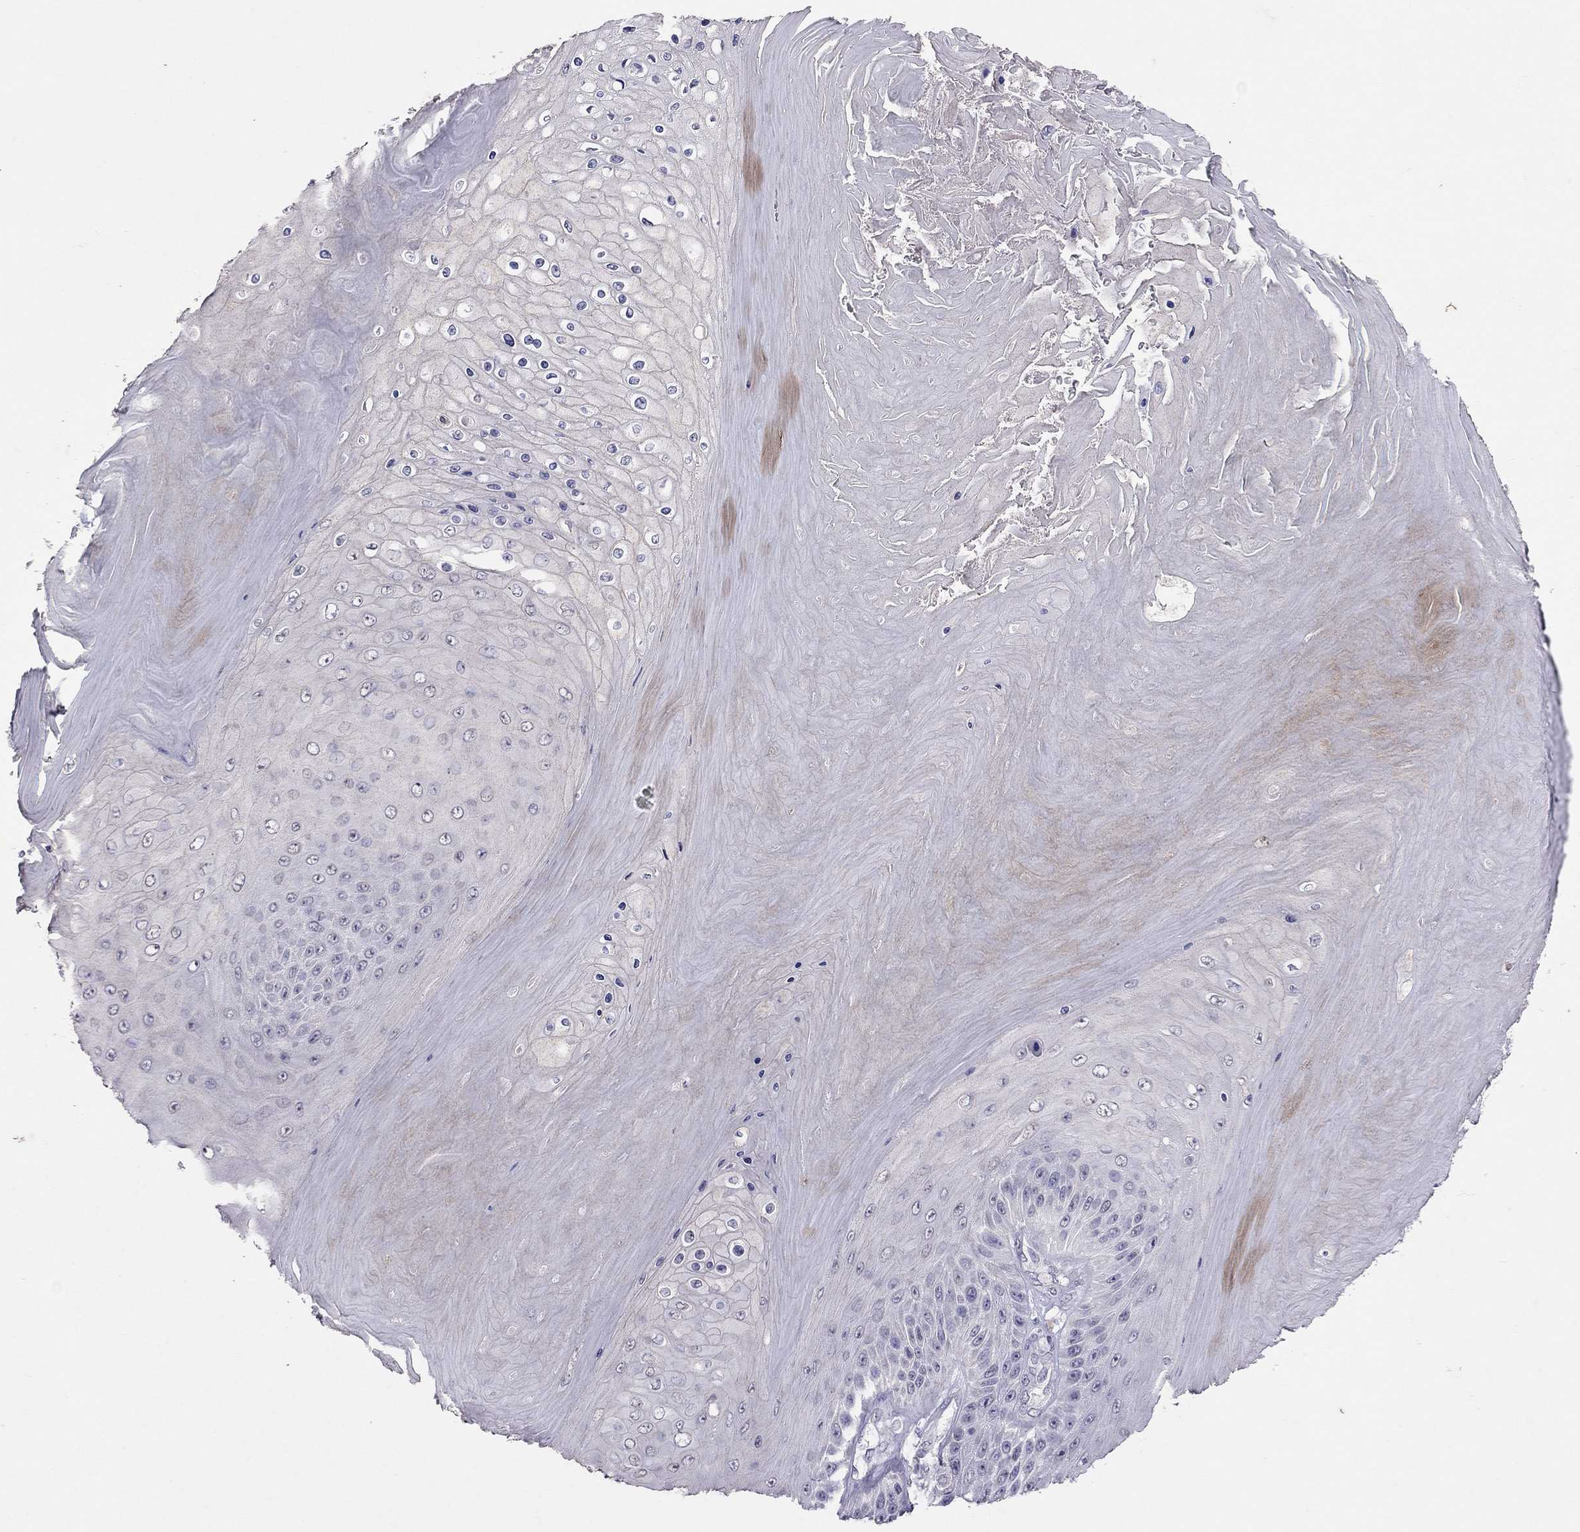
{"staining": {"intensity": "negative", "quantity": "none", "location": "none"}, "tissue": "skin cancer", "cell_type": "Tumor cells", "image_type": "cancer", "snomed": [{"axis": "morphology", "description": "Squamous cell carcinoma, NOS"}, {"axis": "topography", "description": "Skin"}], "caption": "Immunohistochemistry (IHC) micrograph of human squamous cell carcinoma (skin) stained for a protein (brown), which shows no expression in tumor cells. (DAB (3,3'-diaminobenzidine) IHC, high magnification).", "gene": "FST", "patient": {"sex": "male", "age": 62}}